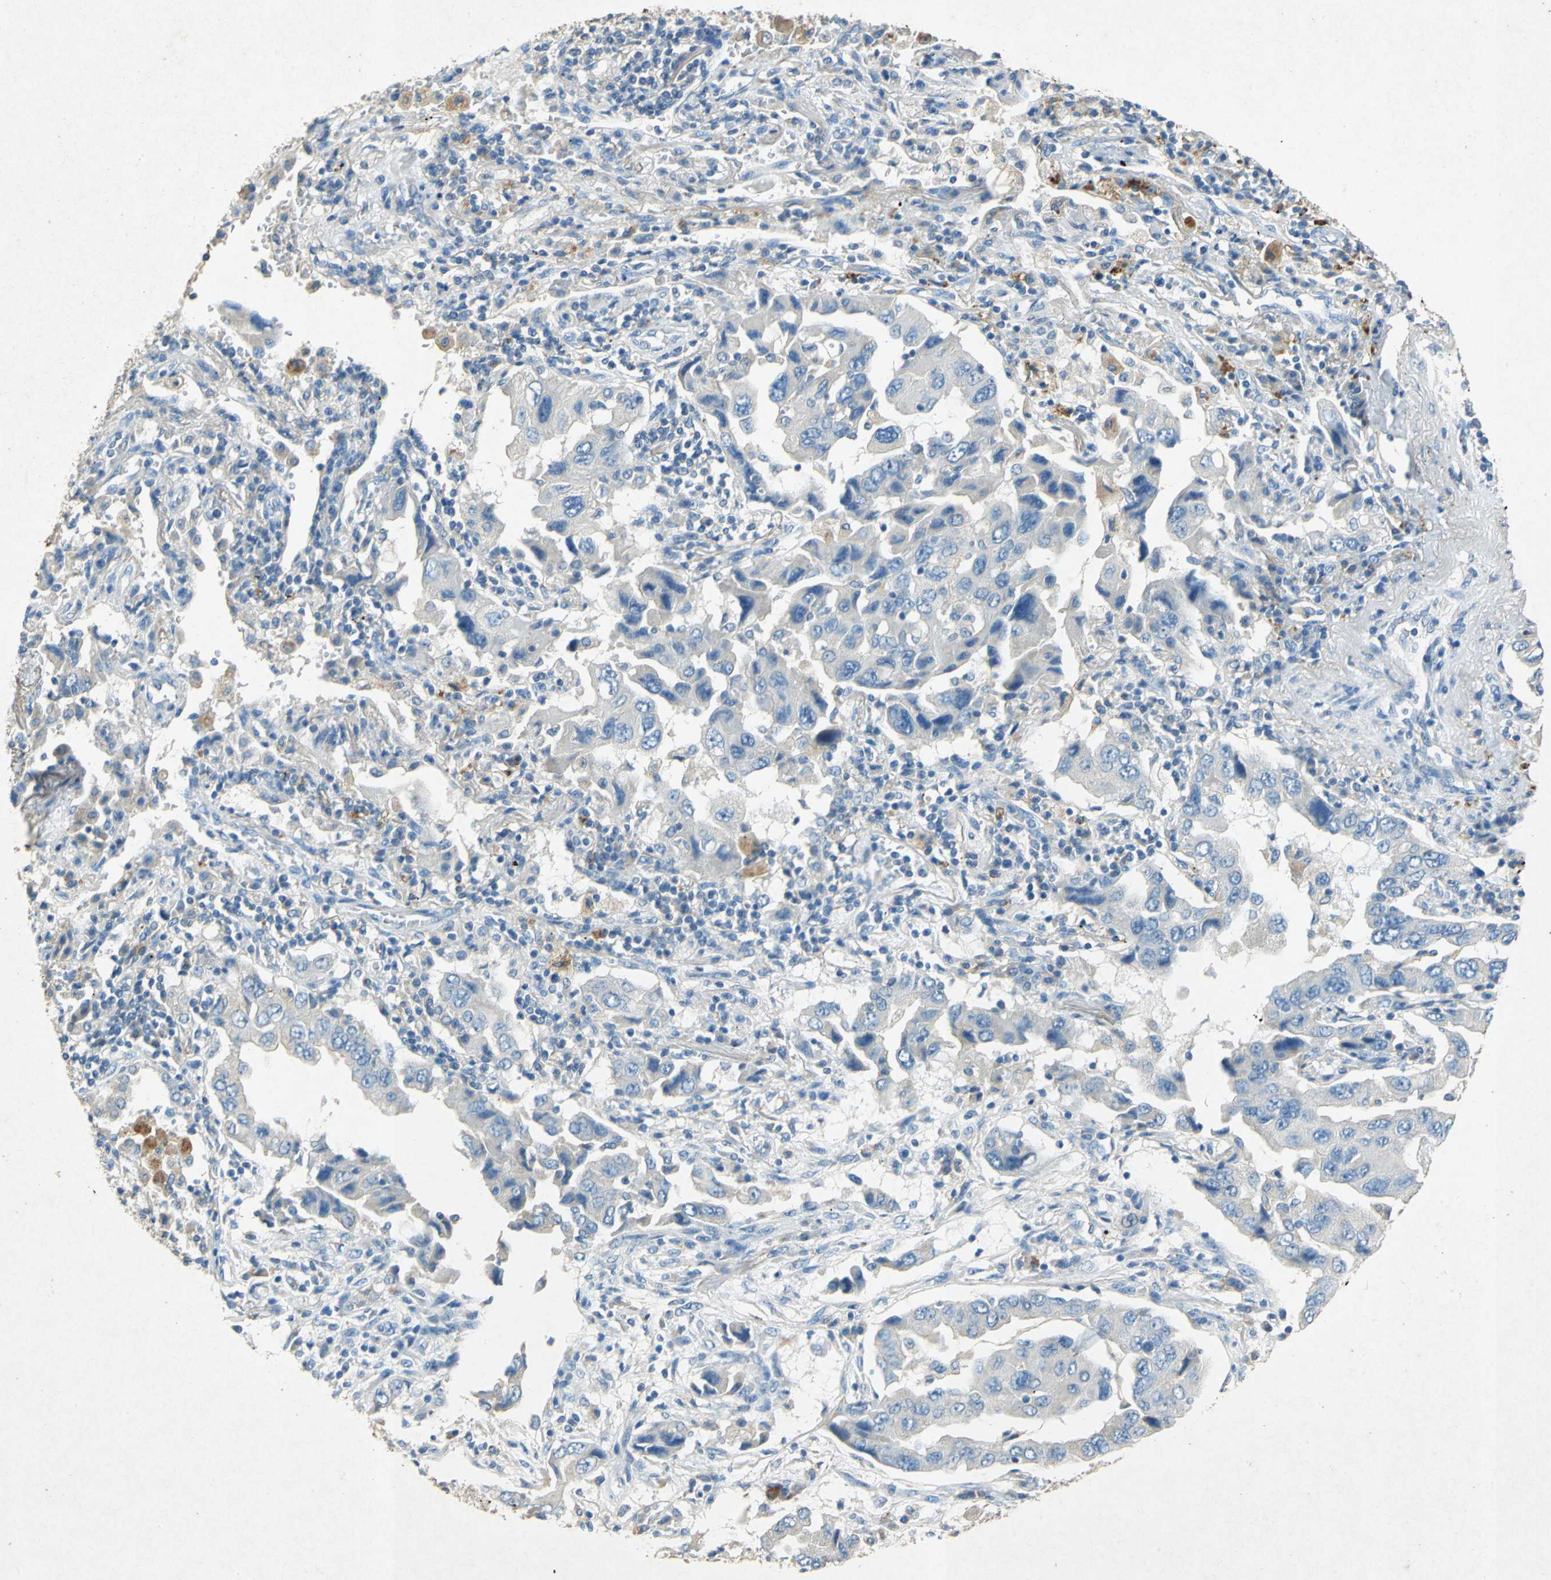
{"staining": {"intensity": "weak", "quantity": "25%-75%", "location": "cytoplasmic/membranous"}, "tissue": "lung cancer", "cell_type": "Tumor cells", "image_type": "cancer", "snomed": [{"axis": "morphology", "description": "Adenocarcinoma, NOS"}, {"axis": "topography", "description": "Lung"}], "caption": "A photomicrograph of lung cancer stained for a protein reveals weak cytoplasmic/membranous brown staining in tumor cells.", "gene": "ADAMTS5", "patient": {"sex": "female", "age": 65}}